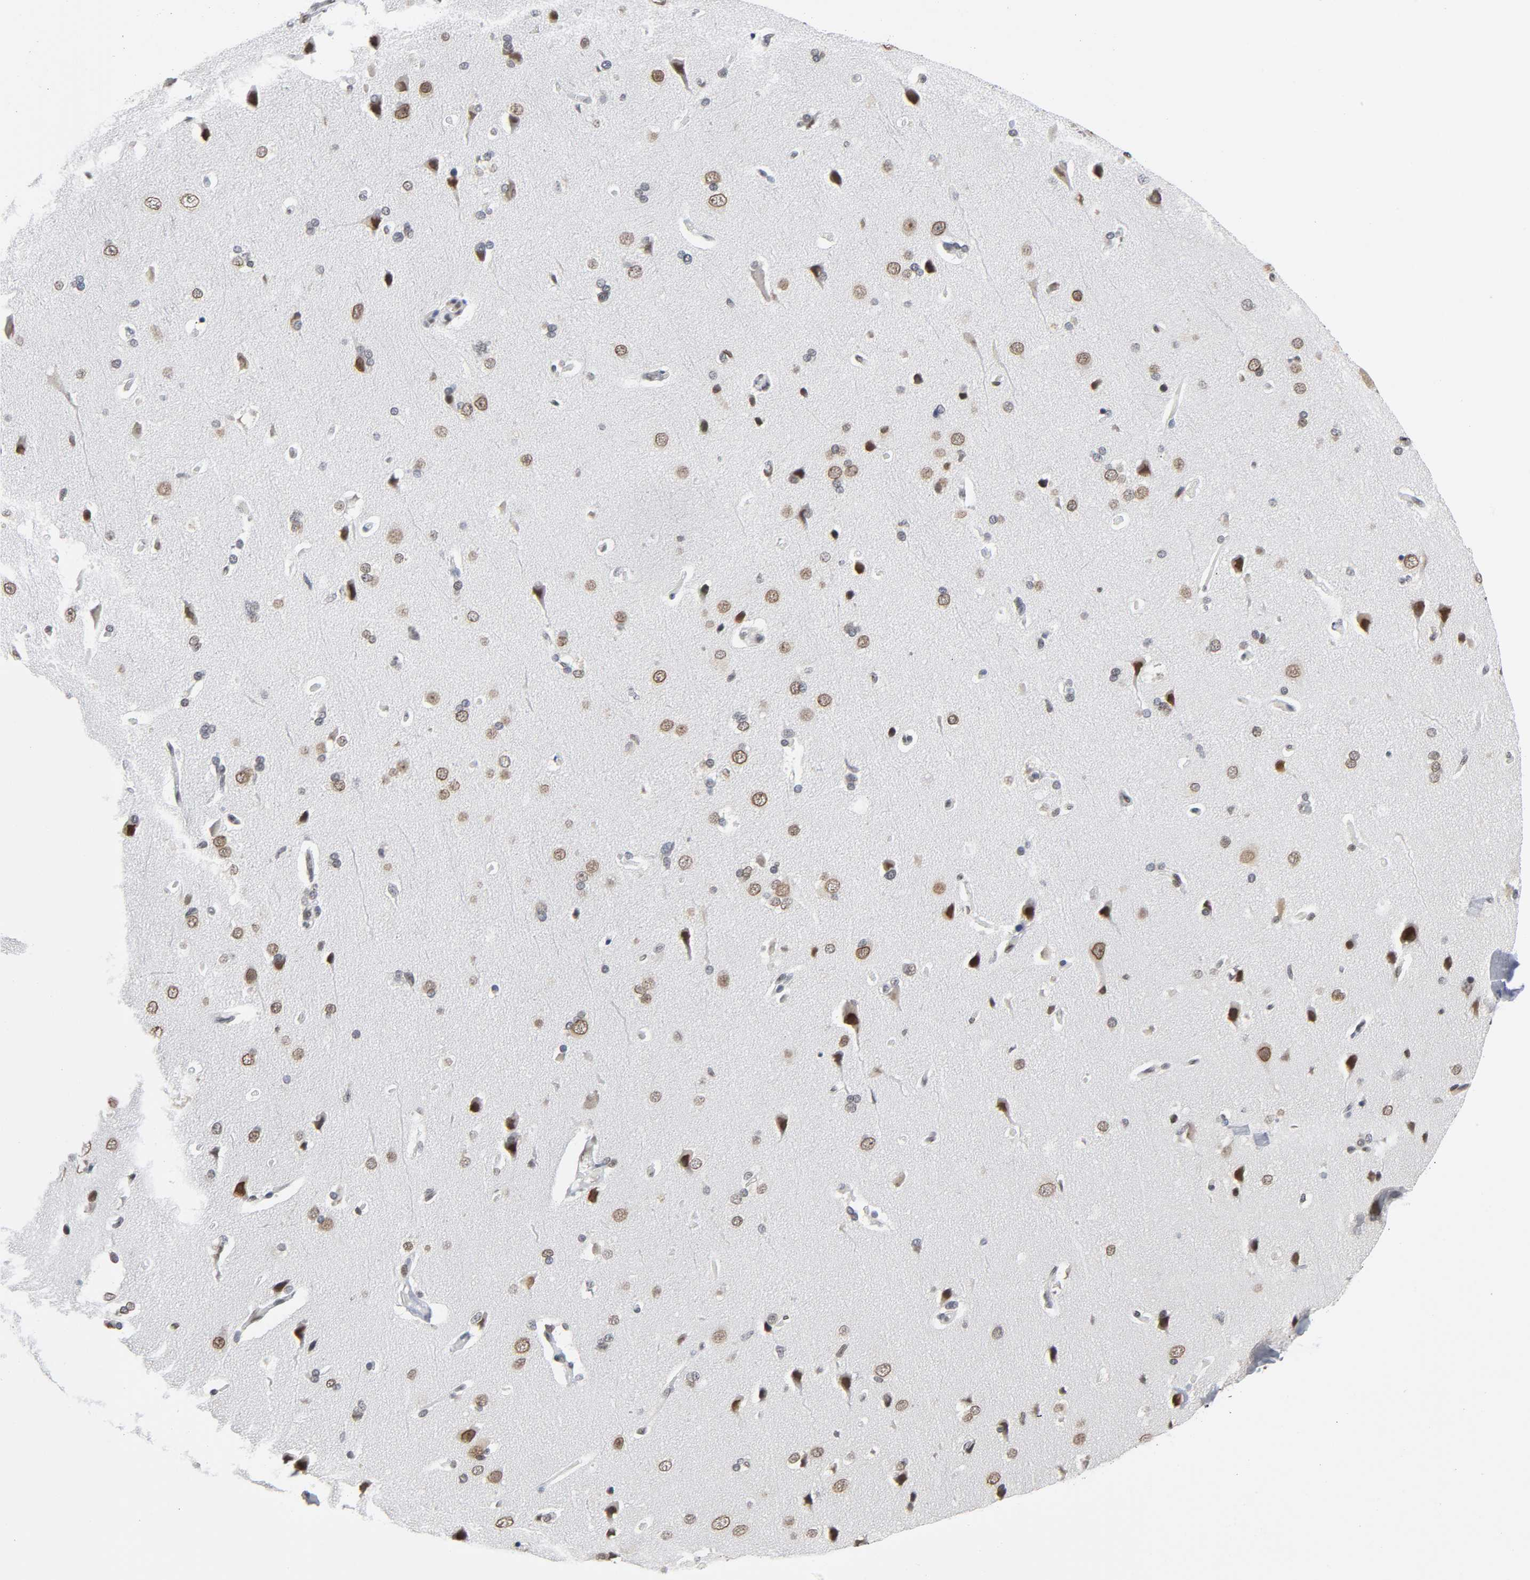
{"staining": {"intensity": "moderate", "quantity": ">75%", "location": "nuclear"}, "tissue": "cerebral cortex", "cell_type": "Endothelial cells", "image_type": "normal", "snomed": [{"axis": "morphology", "description": "Normal tissue, NOS"}, {"axis": "topography", "description": "Cerebral cortex"}], "caption": "Protein expression by immunohistochemistry shows moderate nuclear expression in about >75% of endothelial cells in benign cerebral cortex.", "gene": "SUMO1", "patient": {"sex": "male", "age": 62}}